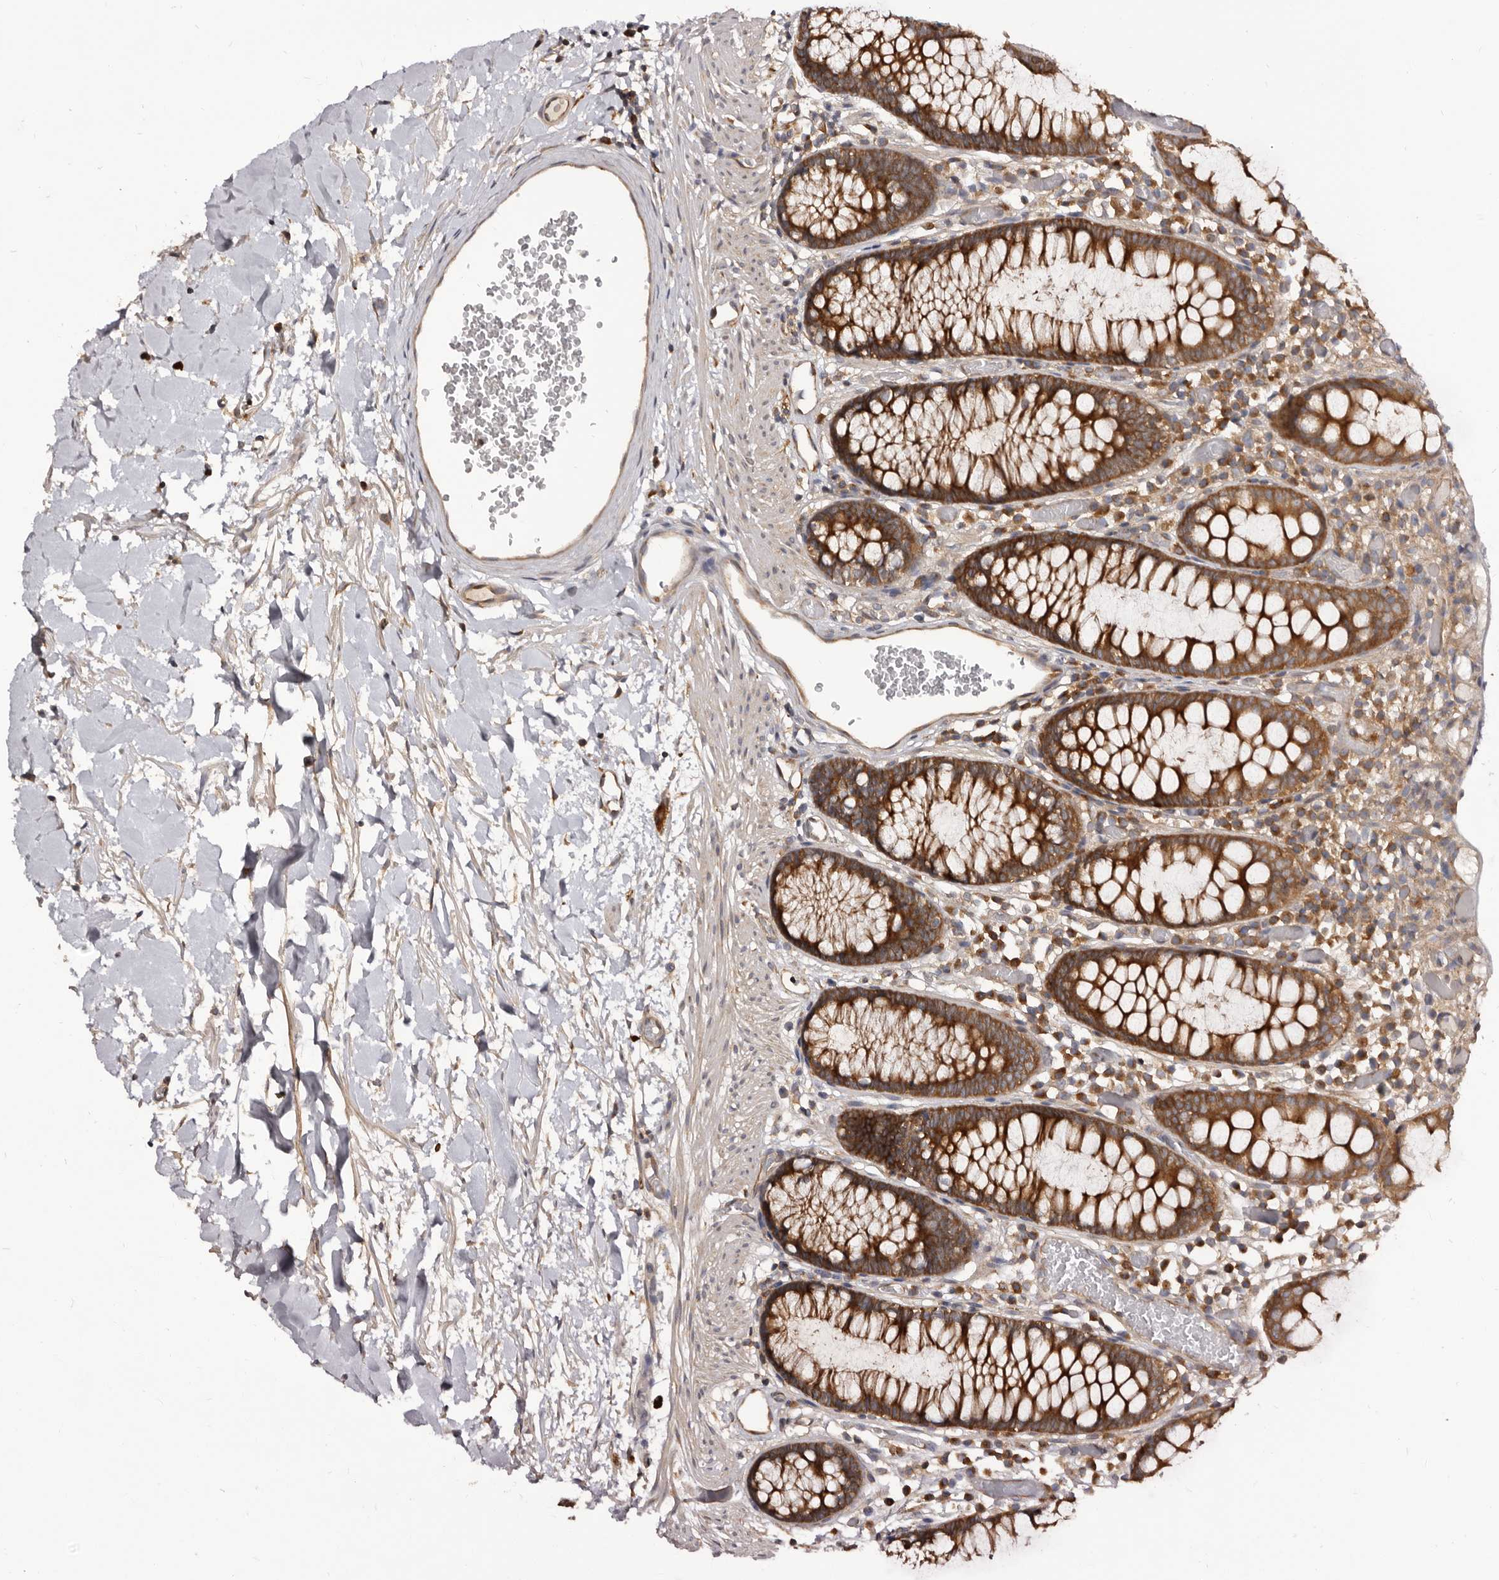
{"staining": {"intensity": "moderate", "quantity": ">75%", "location": "cytoplasmic/membranous"}, "tissue": "colon", "cell_type": "Endothelial cells", "image_type": "normal", "snomed": [{"axis": "morphology", "description": "Normal tissue, NOS"}, {"axis": "topography", "description": "Colon"}], "caption": "This photomicrograph shows immunohistochemistry (IHC) staining of unremarkable colon, with medium moderate cytoplasmic/membranous positivity in approximately >75% of endothelial cells.", "gene": "ADAMTS20", "patient": {"sex": "male", "age": 14}}